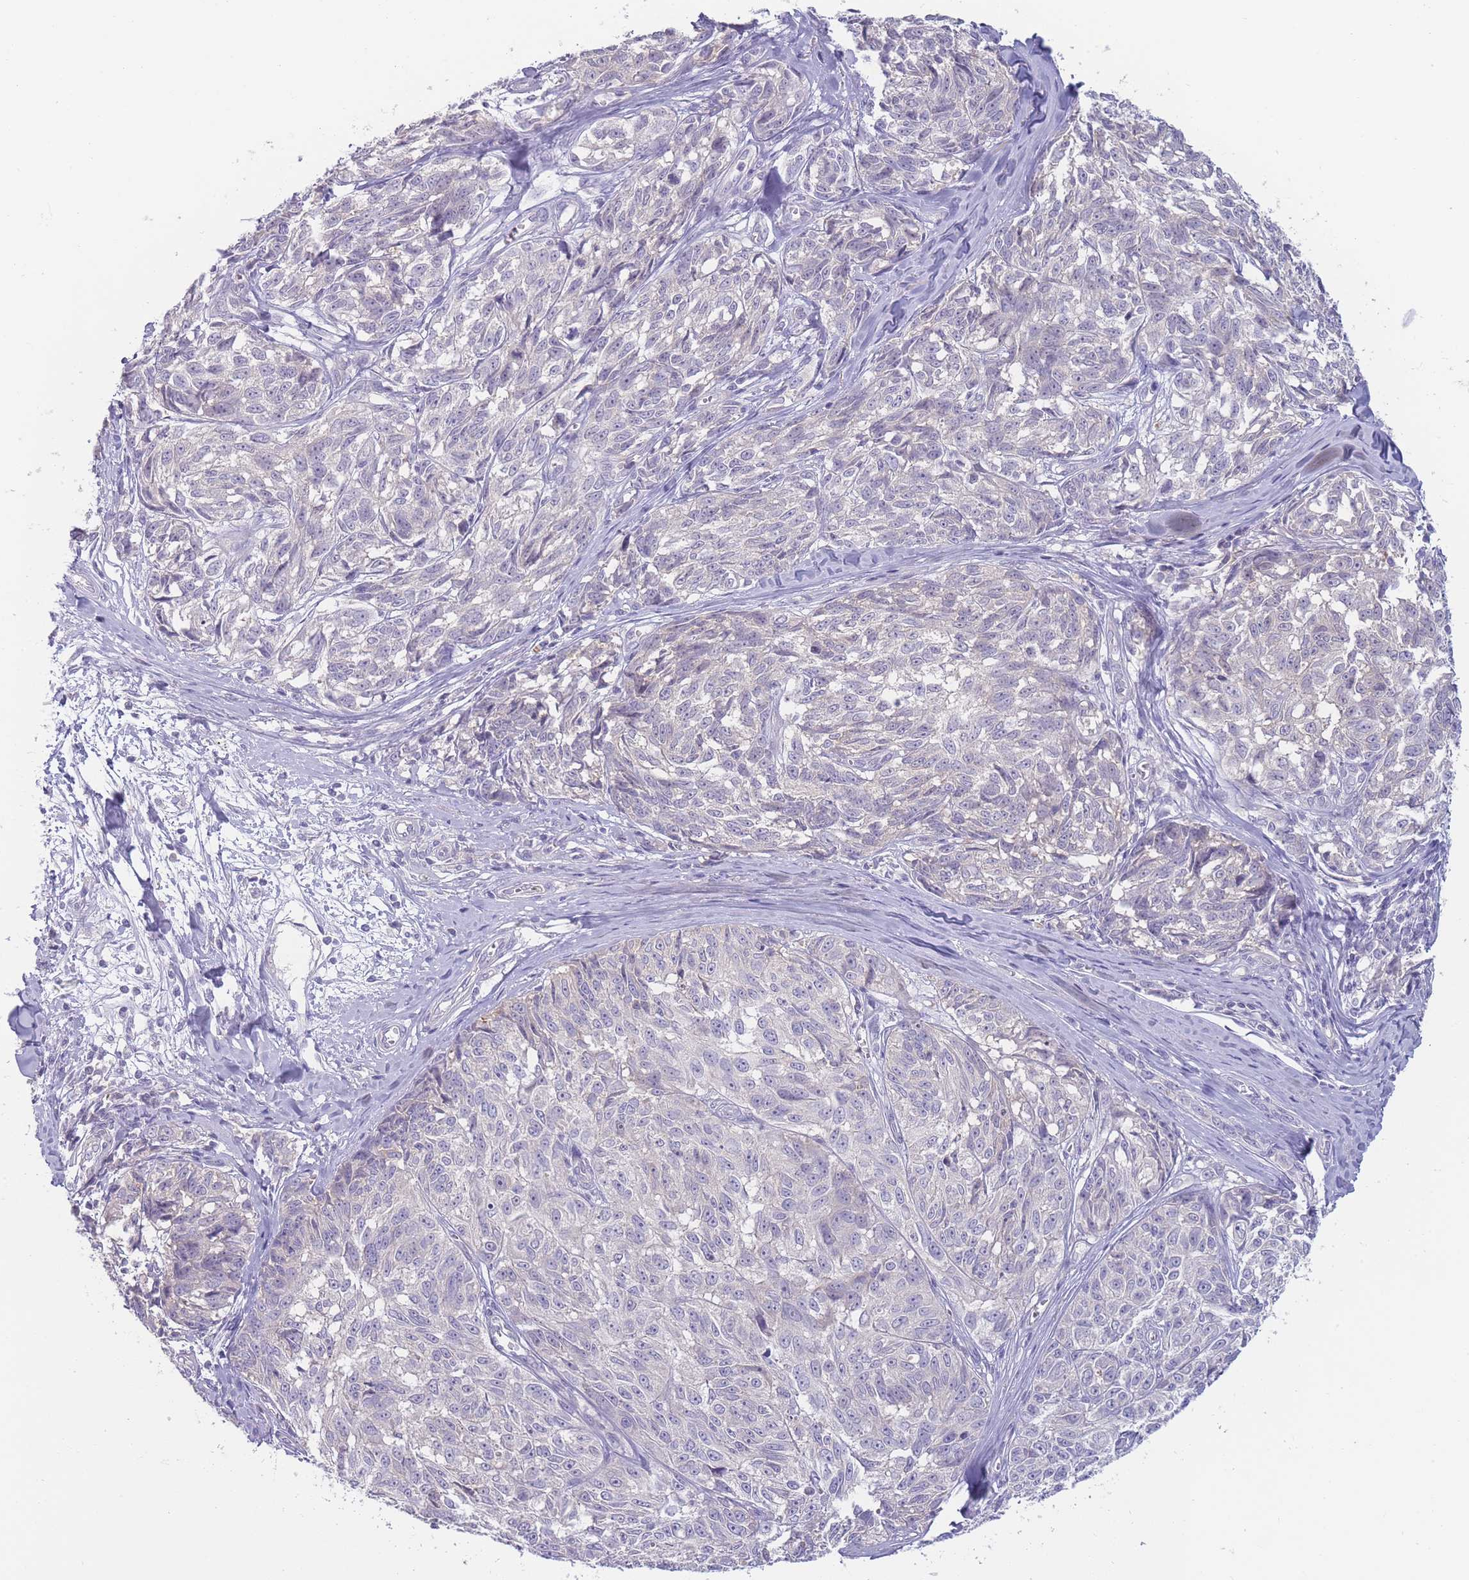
{"staining": {"intensity": "negative", "quantity": "none", "location": "none"}, "tissue": "melanoma", "cell_type": "Tumor cells", "image_type": "cancer", "snomed": [{"axis": "morphology", "description": "Normal tissue, NOS"}, {"axis": "morphology", "description": "Malignant melanoma, NOS"}, {"axis": "topography", "description": "Skin"}], "caption": "An image of melanoma stained for a protein demonstrates no brown staining in tumor cells. The staining was performed using DAB (3,3'-diaminobenzidine) to visualize the protein expression in brown, while the nuclei were stained in blue with hematoxylin (Magnification: 20x).", "gene": "SPHKAP", "patient": {"sex": "female", "age": 64}}